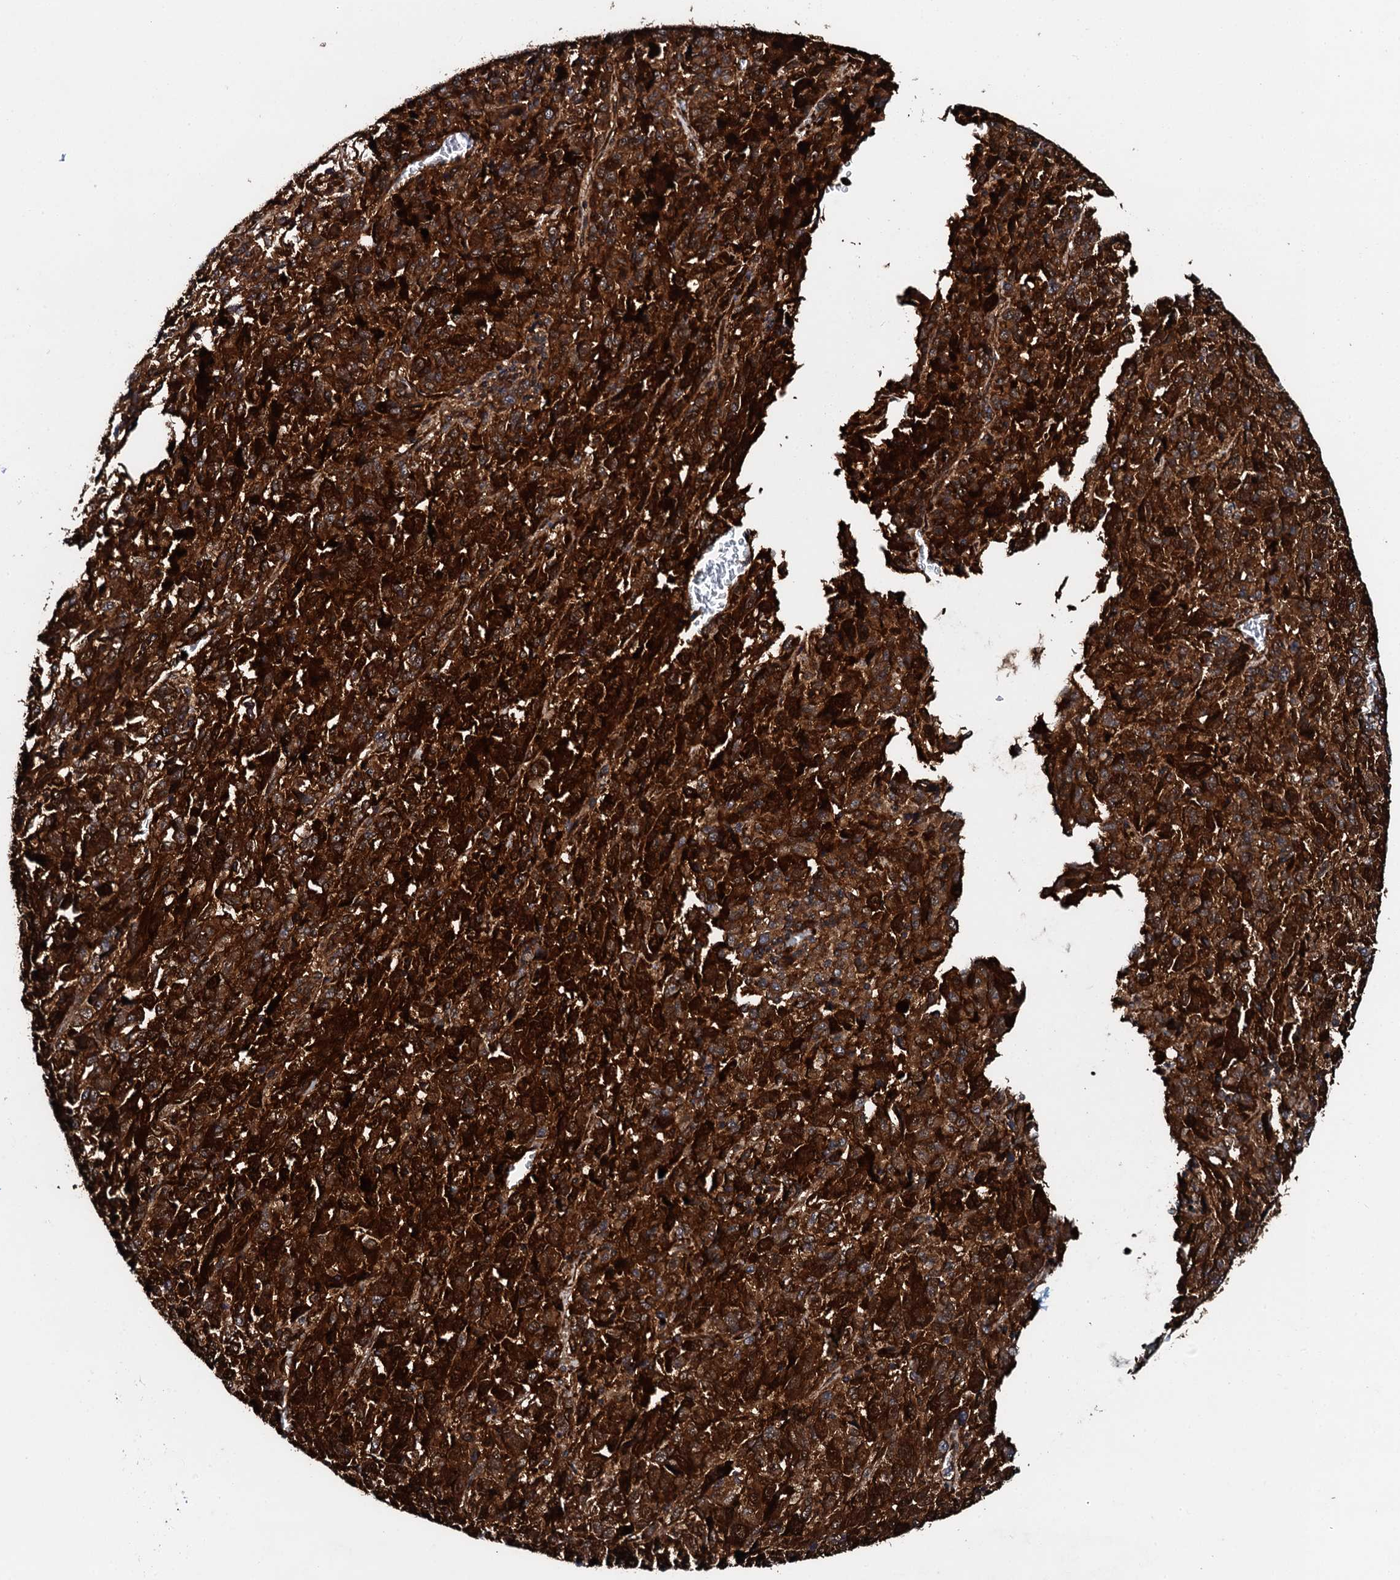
{"staining": {"intensity": "strong", "quantity": ">75%", "location": "cytoplasmic/membranous"}, "tissue": "melanoma", "cell_type": "Tumor cells", "image_type": "cancer", "snomed": [{"axis": "morphology", "description": "Malignant melanoma, Metastatic site"}, {"axis": "topography", "description": "Lung"}], "caption": "Tumor cells exhibit high levels of strong cytoplasmic/membranous positivity in about >75% of cells in human melanoma.", "gene": "FLYWCH1", "patient": {"sex": "male", "age": 64}}